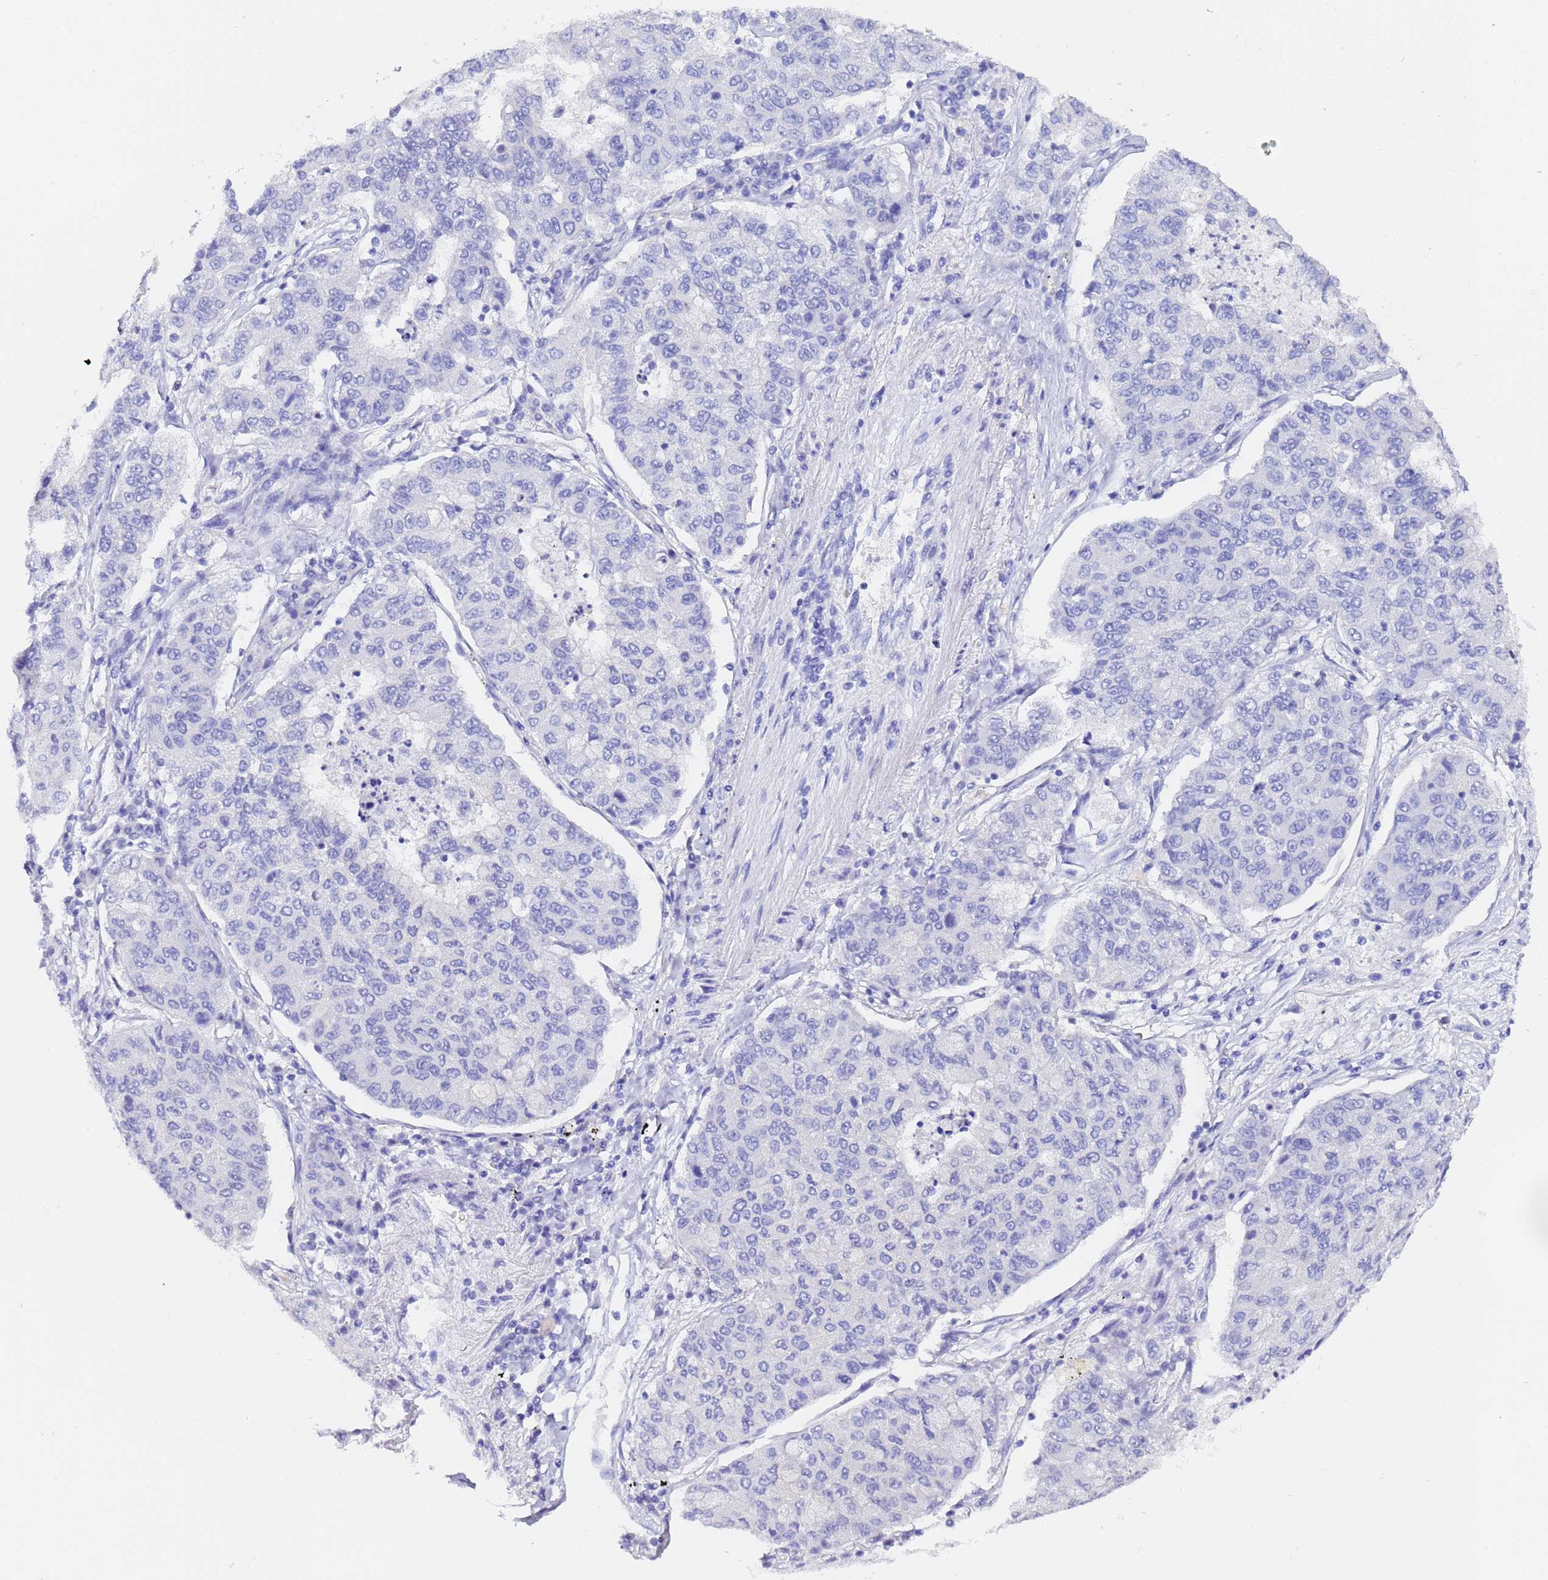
{"staining": {"intensity": "negative", "quantity": "none", "location": "none"}, "tissue": "lung cancer", "cell_type": "Tumor cells", "image_type": "cancer", "snomed": [{"axis": "morphology", "description": "Squamous cell carcinoma, NOS"}, {"axis": "topography", "description": "Lung"}], "caption": "This is a image of immunohistochemistry staining of lung cancer, which shows no positivity in tumor cells.", "gene": "GABRA1", "patient": {"sex": "male", "age": 74}}